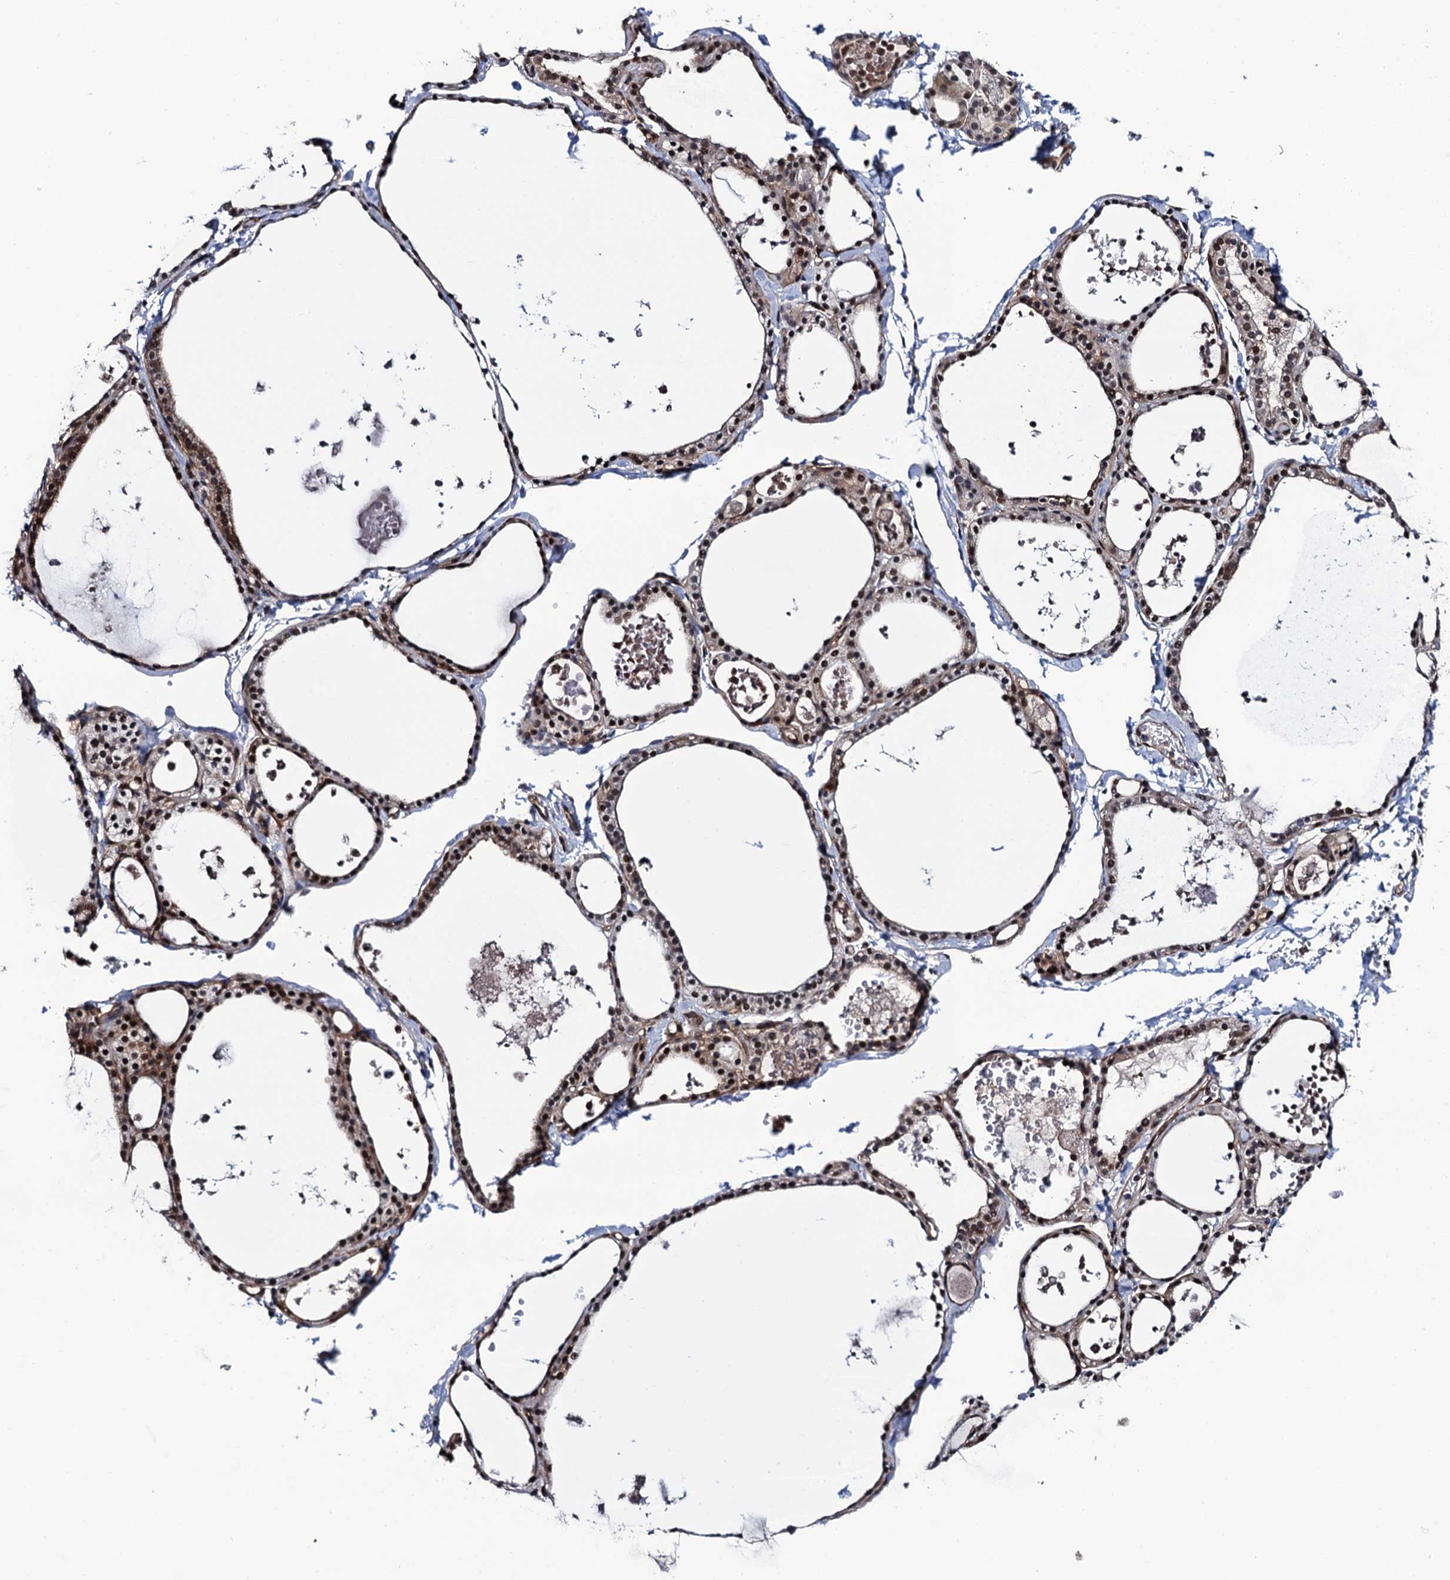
{"staining": {"intensity": "moderate", "quantity": ">75%", "location": "cytoplasmic/membranous,nuclear"}, "tissue": "thyroid gland", "cell_type": "Glandular cells", "image_type": "normal", "snomed": [{"axis": "morphology", "description": "Normal tissue, NOS"}, {"axis": "topography", "description": "Thyroid gland"}], "caption": "Immunohistochemistry micrograph of unremarkable thyroid gland stained for a protein (brown), which demonstrates medium levels of moderate cytoplasmic/membranous,nuclear staining in approximately >75% of glandular cells.", "gene": "CDC23", "patient": {"sex": "male", "age": 56}}